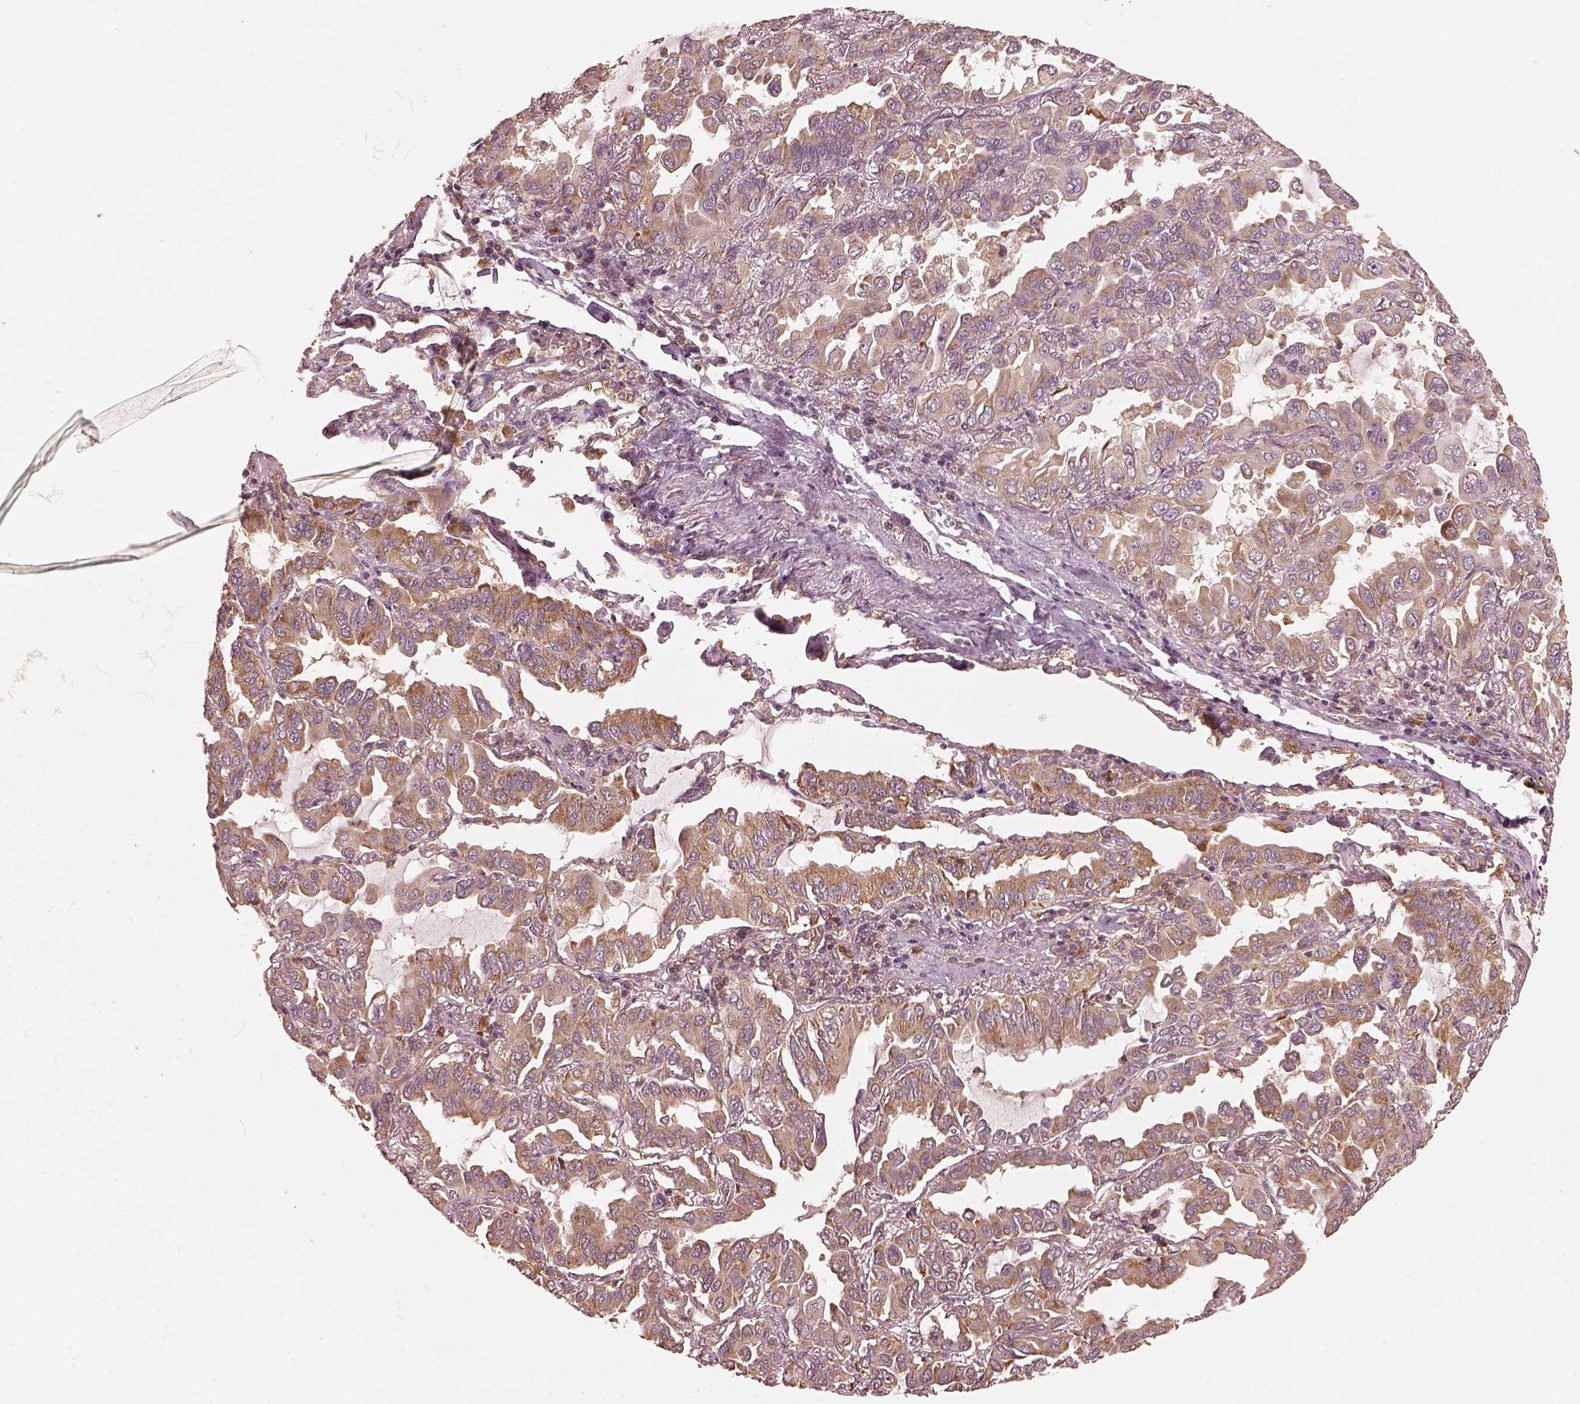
{"staining": {"intensity": "moderate", "quantity": ">75%", "location": "cytoplasmic/membranous"}, "tissue": "lung cancer", "cell_type": "Tumor cells", "image_type": "cancer", "snomed": [{"axis": "morphology", "description": "Adenocarcinoma, NOS"}, {"axis": "topography", "description": "Lung"}], "caption": "Protein analysis of lung cancer (adenocarcinoma) tissue demonstrates moderate cytoplasmic/membranous expression in approximately >75% of tumor cells.", "gene": "RPS5", "patient": {"sex": "male", "age": 64}}